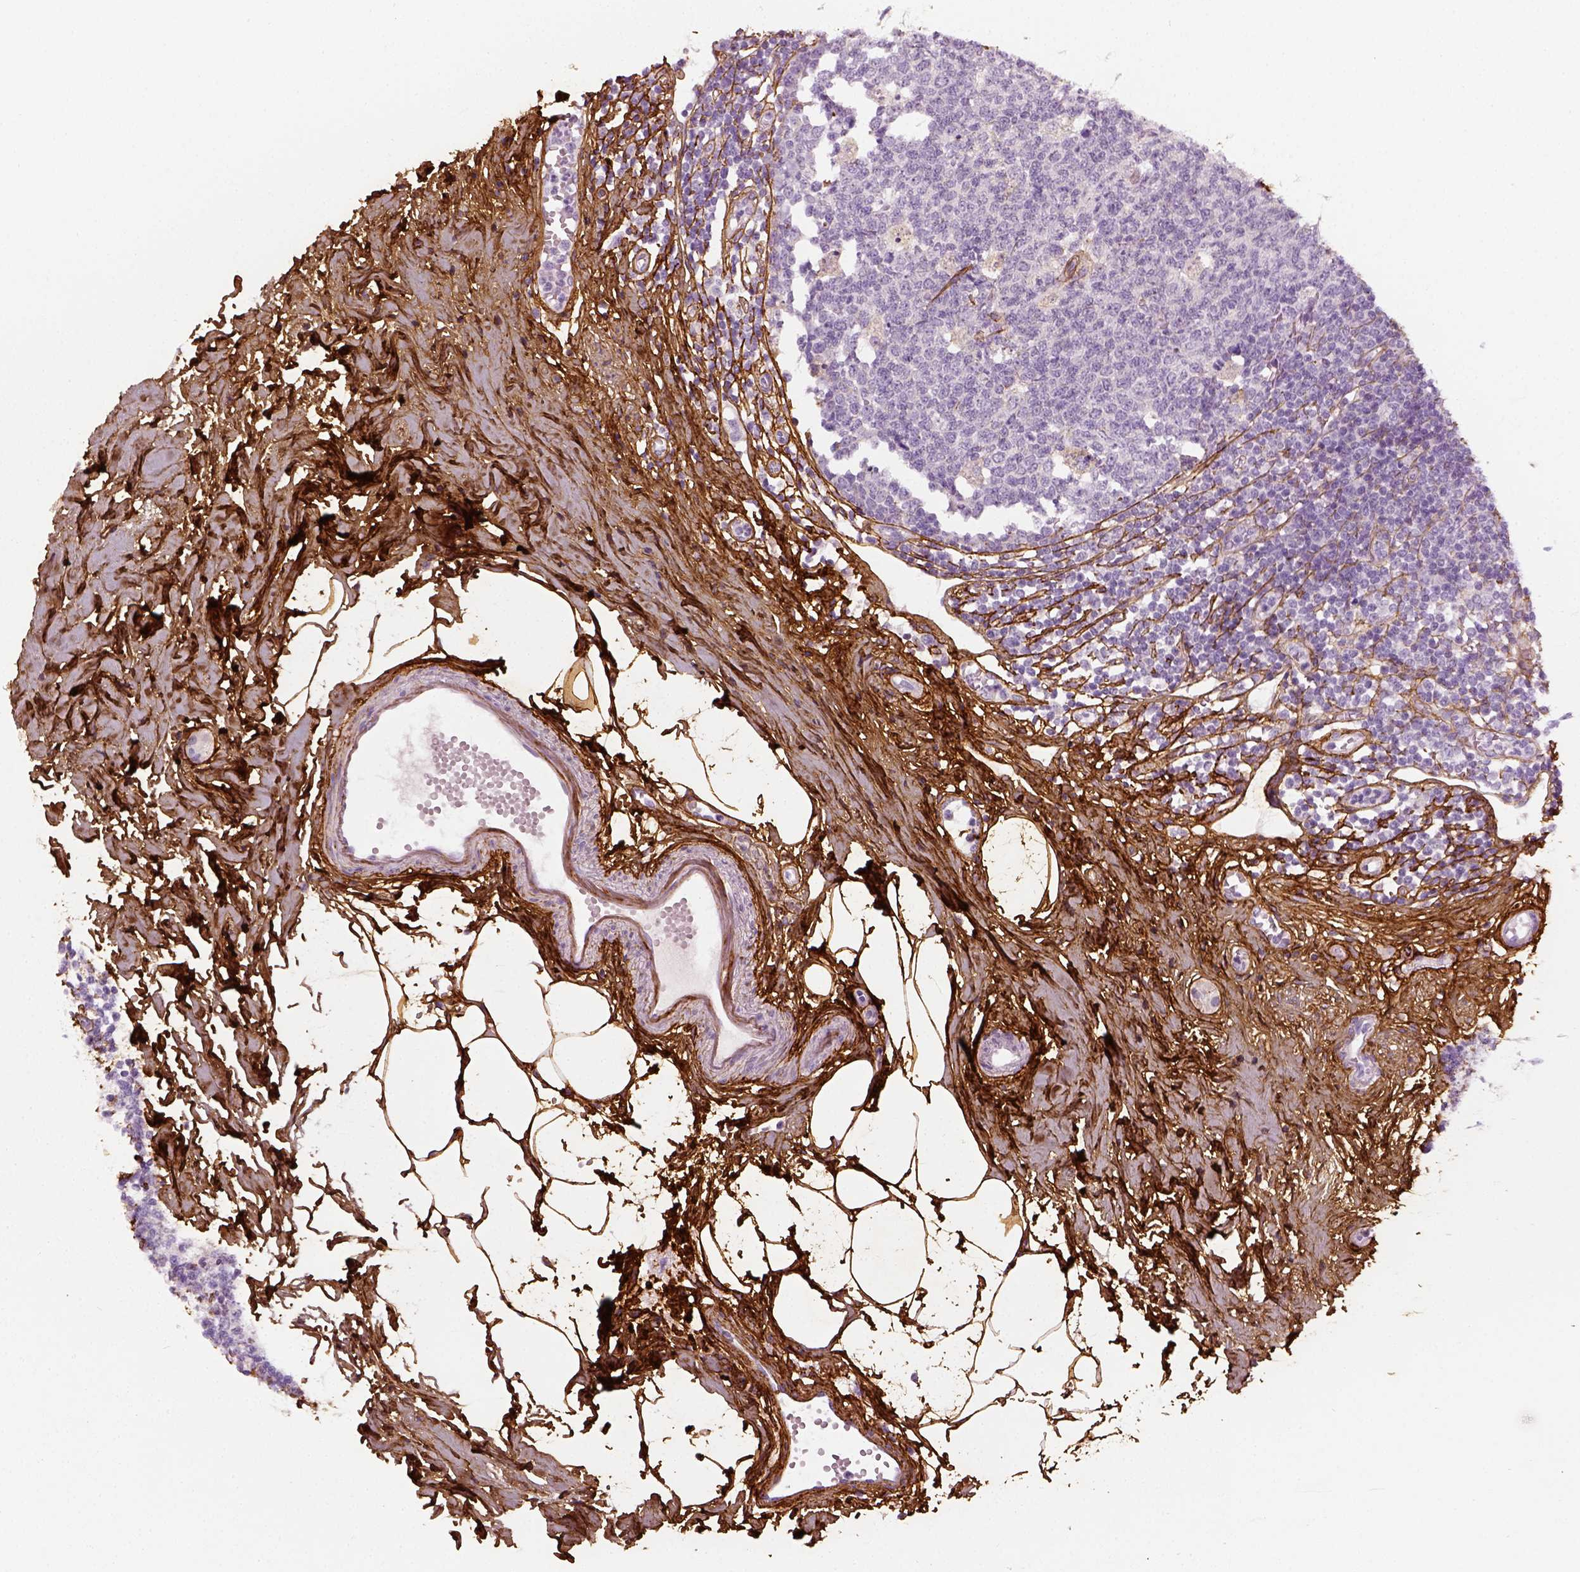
{"staining": {"intensity": "negative", "quantity": "none", "location": "none"}, "tissue": "appendix", "cell_type": "Glandular cells", "image_type": "normal", "snomed": [{"axis": "morphology", "description": "Normal tissue, NOS"}, {"axis": "morphology", "description": "Carcinoma, endometroid"}, {"axis": "topography", "description": "Appendix"}, {"axis": "topography", "description": "Colon"}], "caption": "Immunohistochemical staining of unremarkable appendix demonstrates no significant expression in glandular cells.", "gene": "COL6A2", "patient": {"sex": "female", "age": 60}}